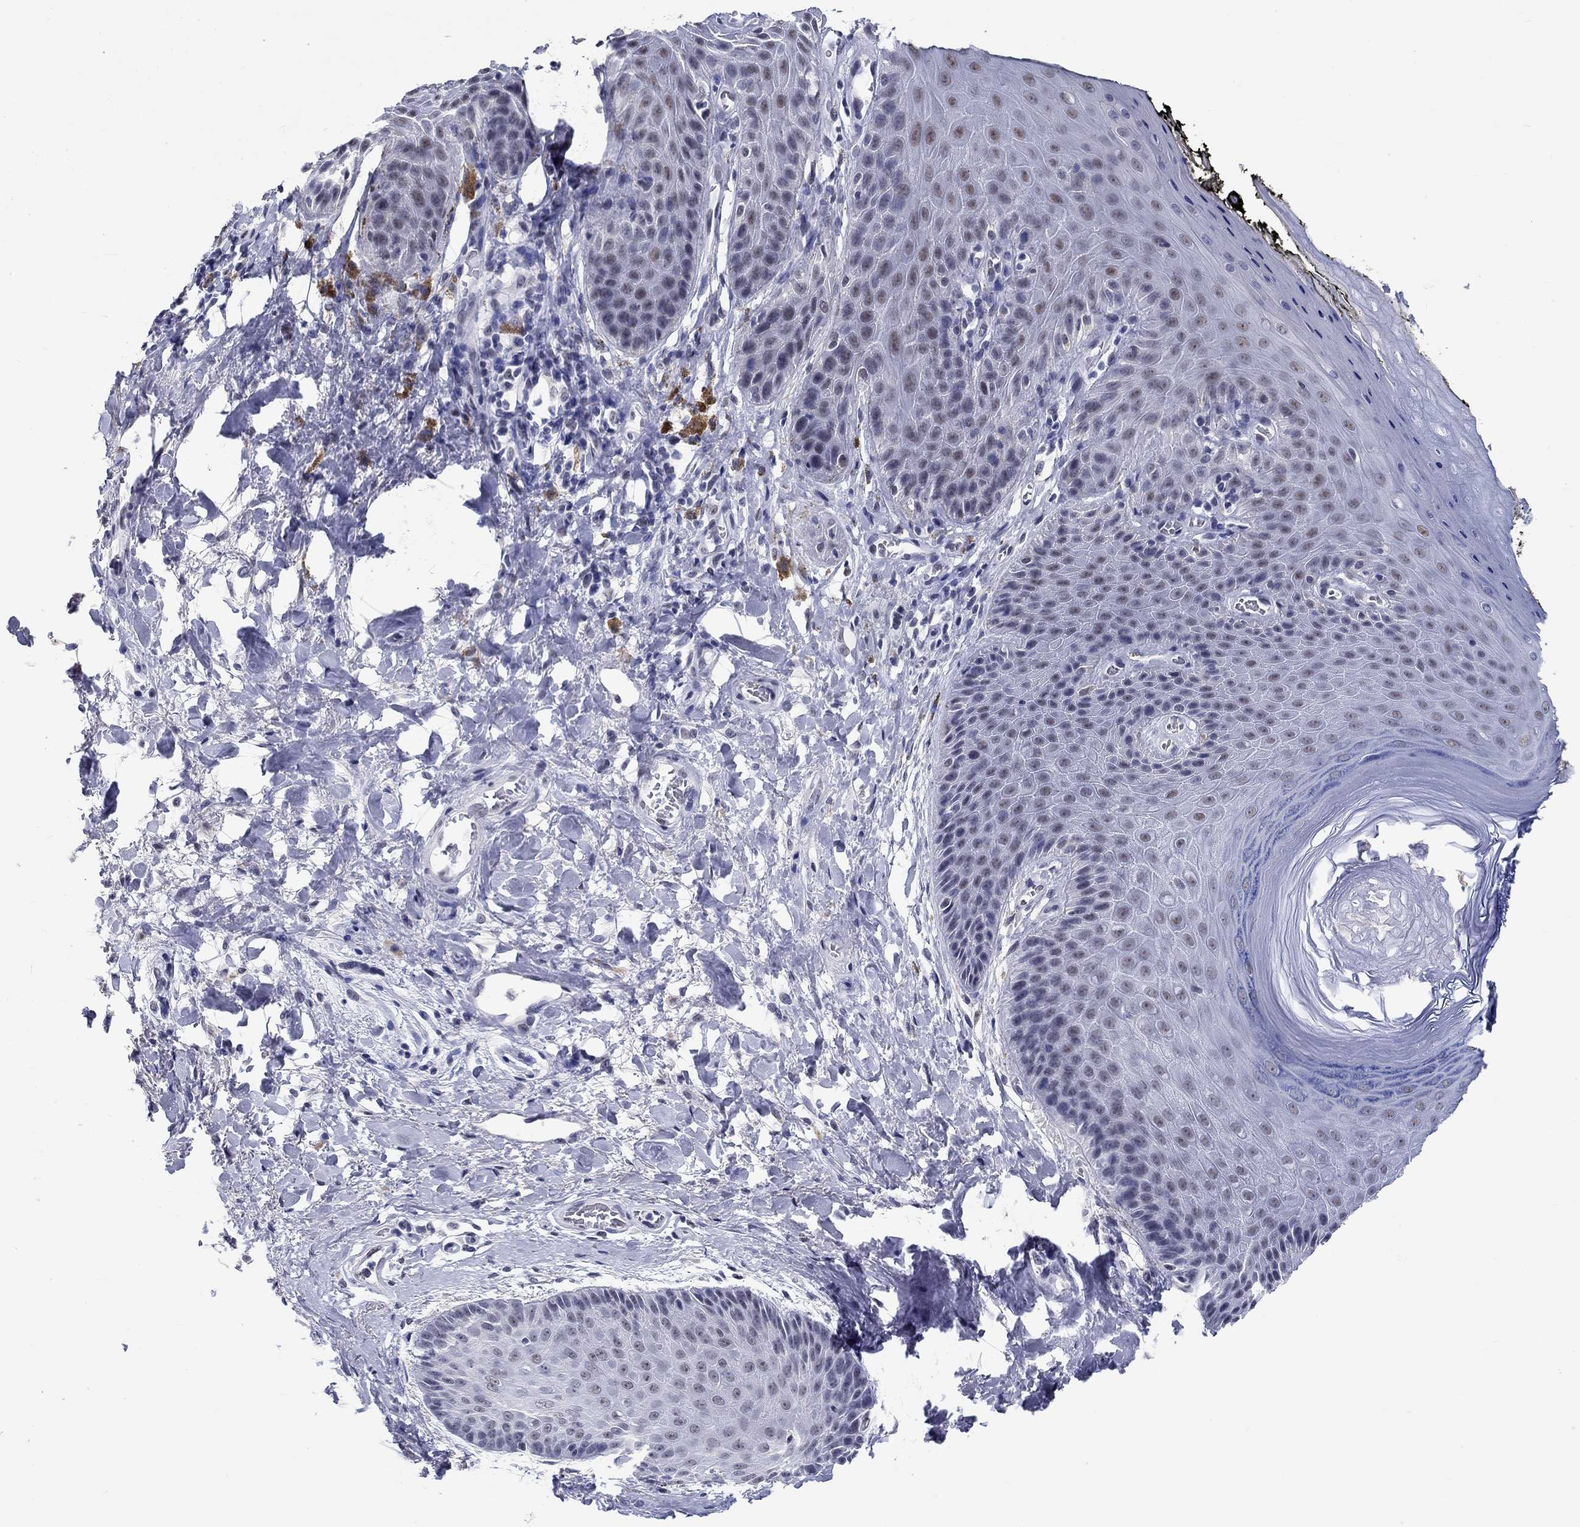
{"staining": {"intensity": "weak", "quantity": "<25%", "location": "nuclear"}, "tissue": "skin", "cell_type": "Epidermal cells", "image_type": "normal", "snomed": [{"axis": "morphology", "description": "Normal tissue, NOS"}, {"axis": "topography", "description": "Anal"}, {"axis": "topography", "description": "Peripheral nerve tissue"}], "caption": "Protein analysis of unremarkable skin shows no significant staining in epidermal cells.", "gene": "GRIN1", "patient": {"sex": "male", "age": 53}}